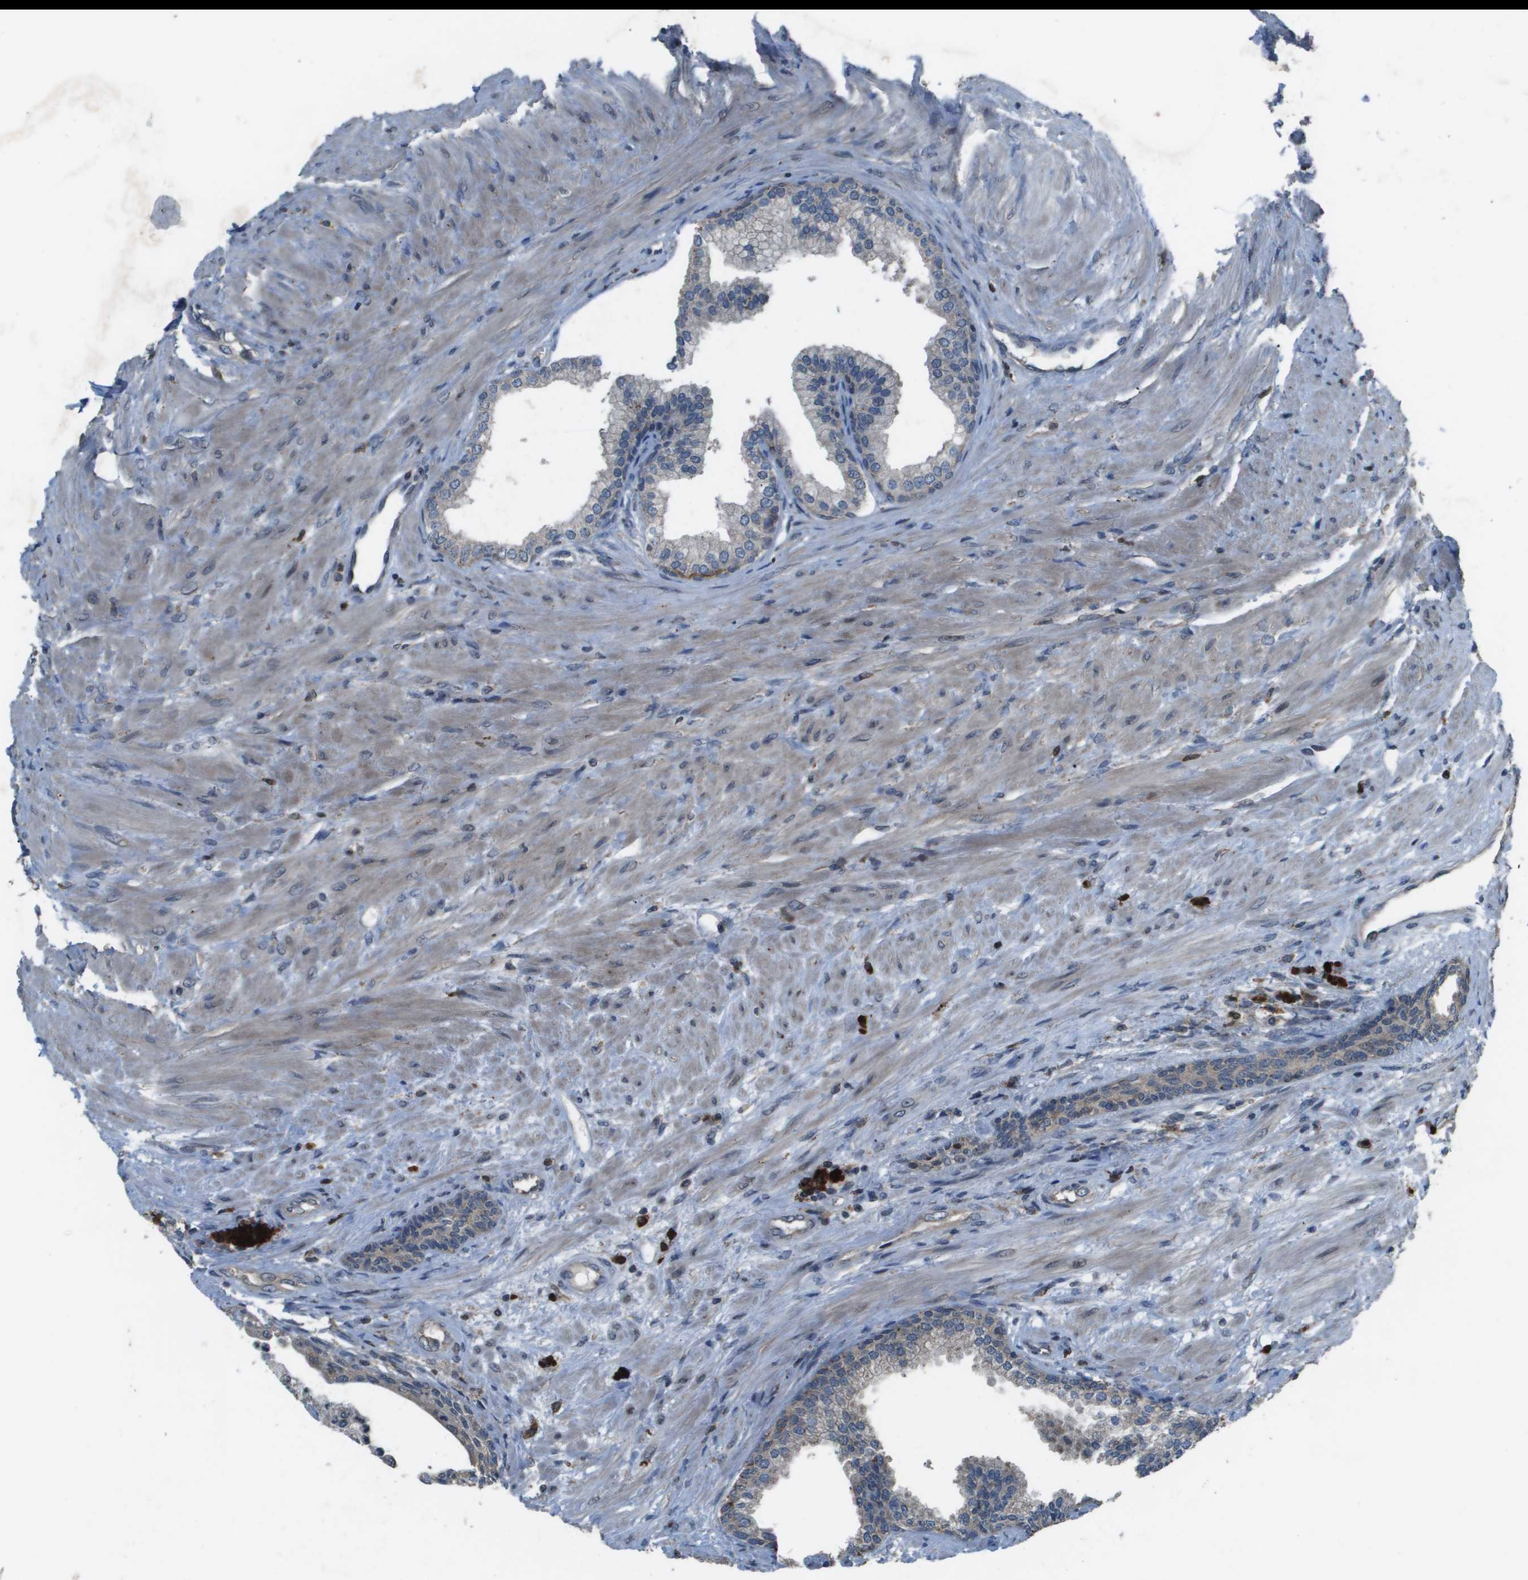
{"staining": {"intensity": "negative", "quantity": "none", "location": "none"}, "tissue": "prostate", "cell_type": "Glandular cells", "image_type": "normal", "snomed": [{"axis": "morphology", "description": "Normal tissue, NOS"}, {"axis": "topography", "description": "Prostate"}], "caption": "Protein analysis of normal prostate reveals no significant expression in glandular cells.", "gene": "GOSR2", "patient": {"sex": "male", "age": 76}}